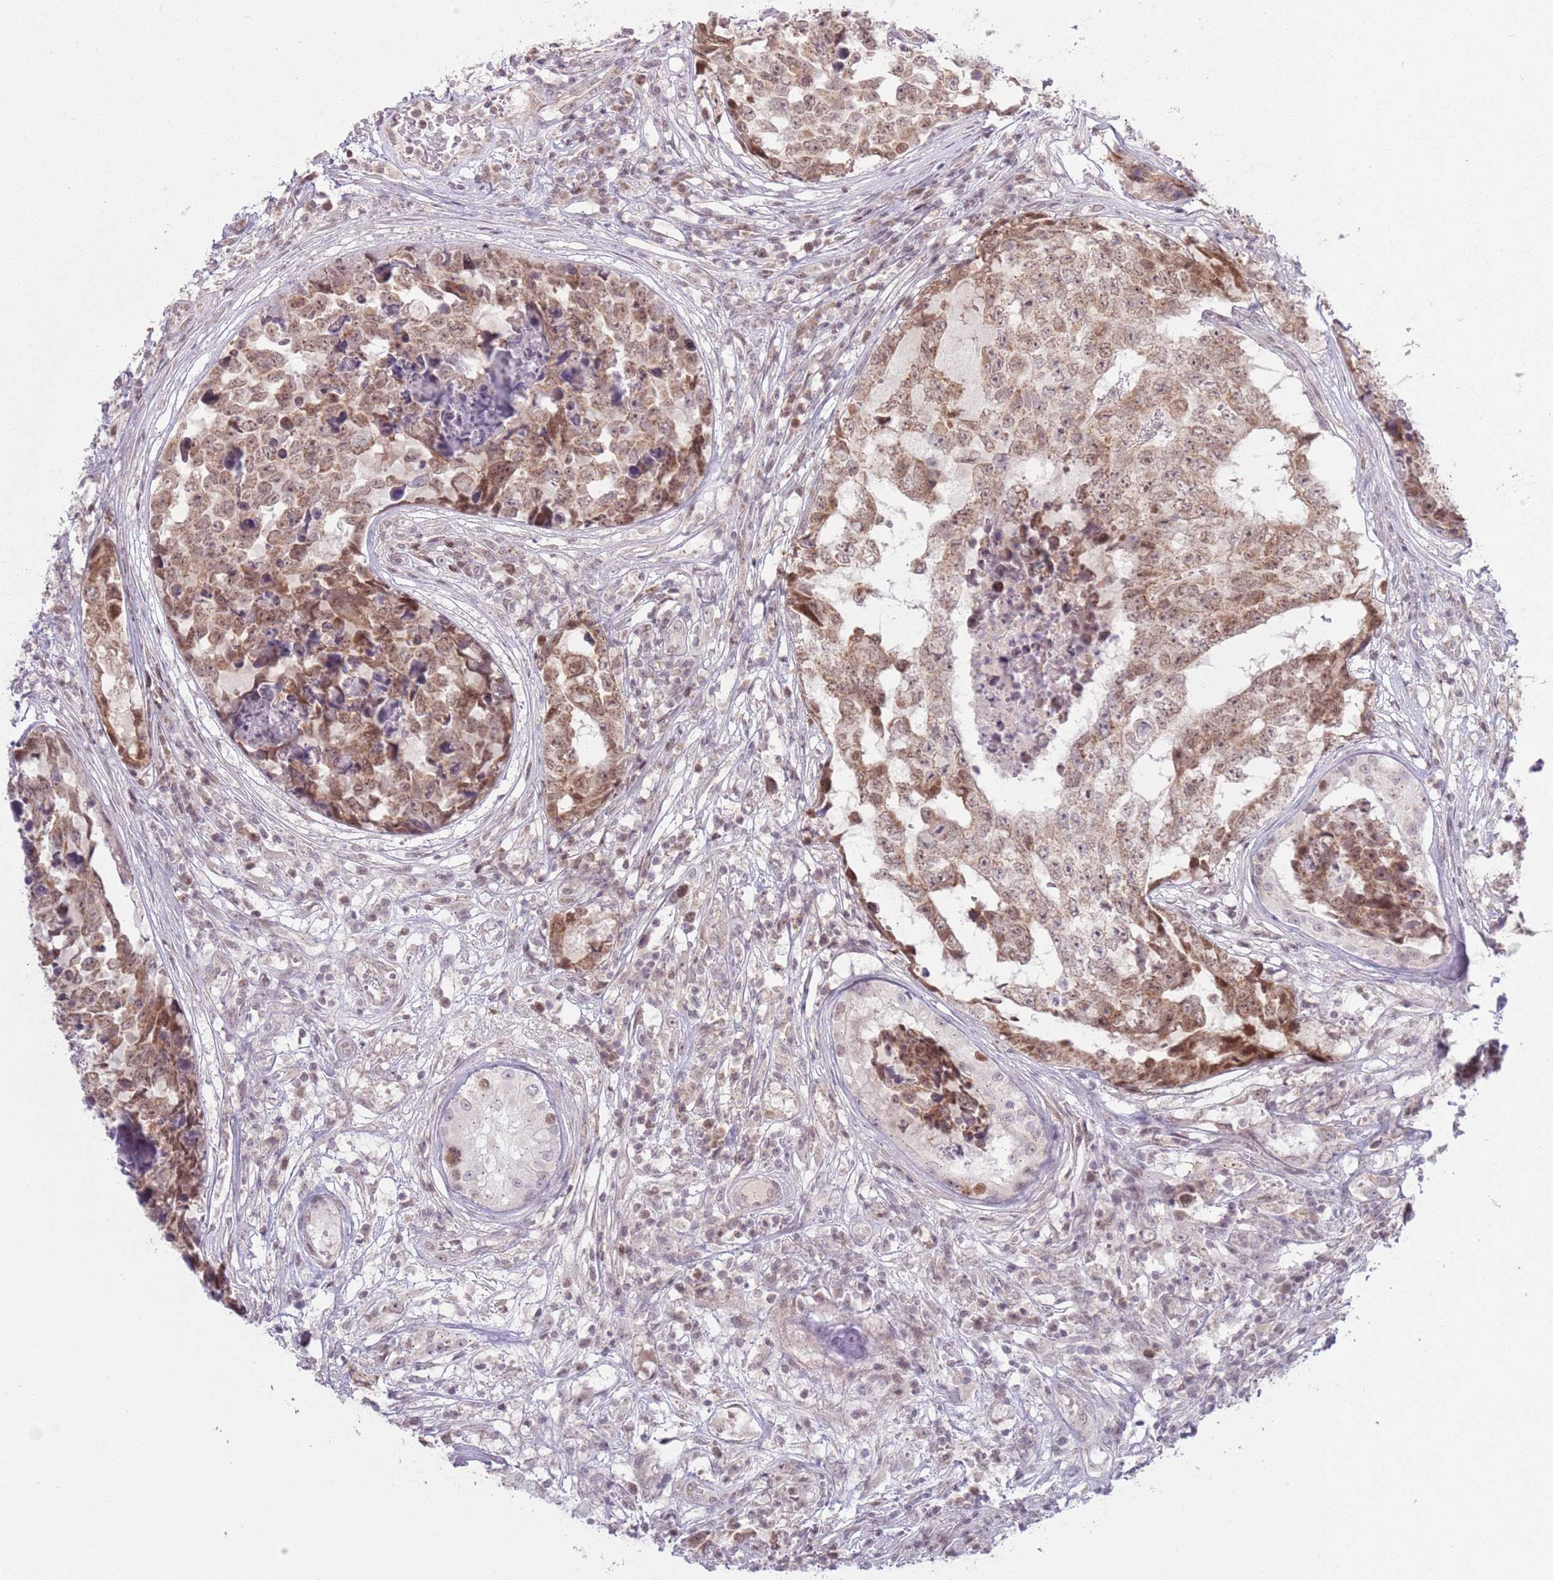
{"staining": {"intensity": "moderate", "quantity": ">75%", "location": "cytoplasmic/membranous,nuclear"}, "tissue": "testis cancer", "cell_type": "Tumor cells", "image_type": "cancer", "snomed": [{"axis": "morphology", "description": "Carcinoma, Embryonal, NOS"}, {"axis": "topography", "description": "Testis"}], "caption": "Human testis cancer stained for a protein (brown) displays moderate cytoplasmic/membranous and nuclear positive expression in about >75% of tumor cells.", "gene": "MRPL34", "patient": {"sex": "male", "age": 25}}